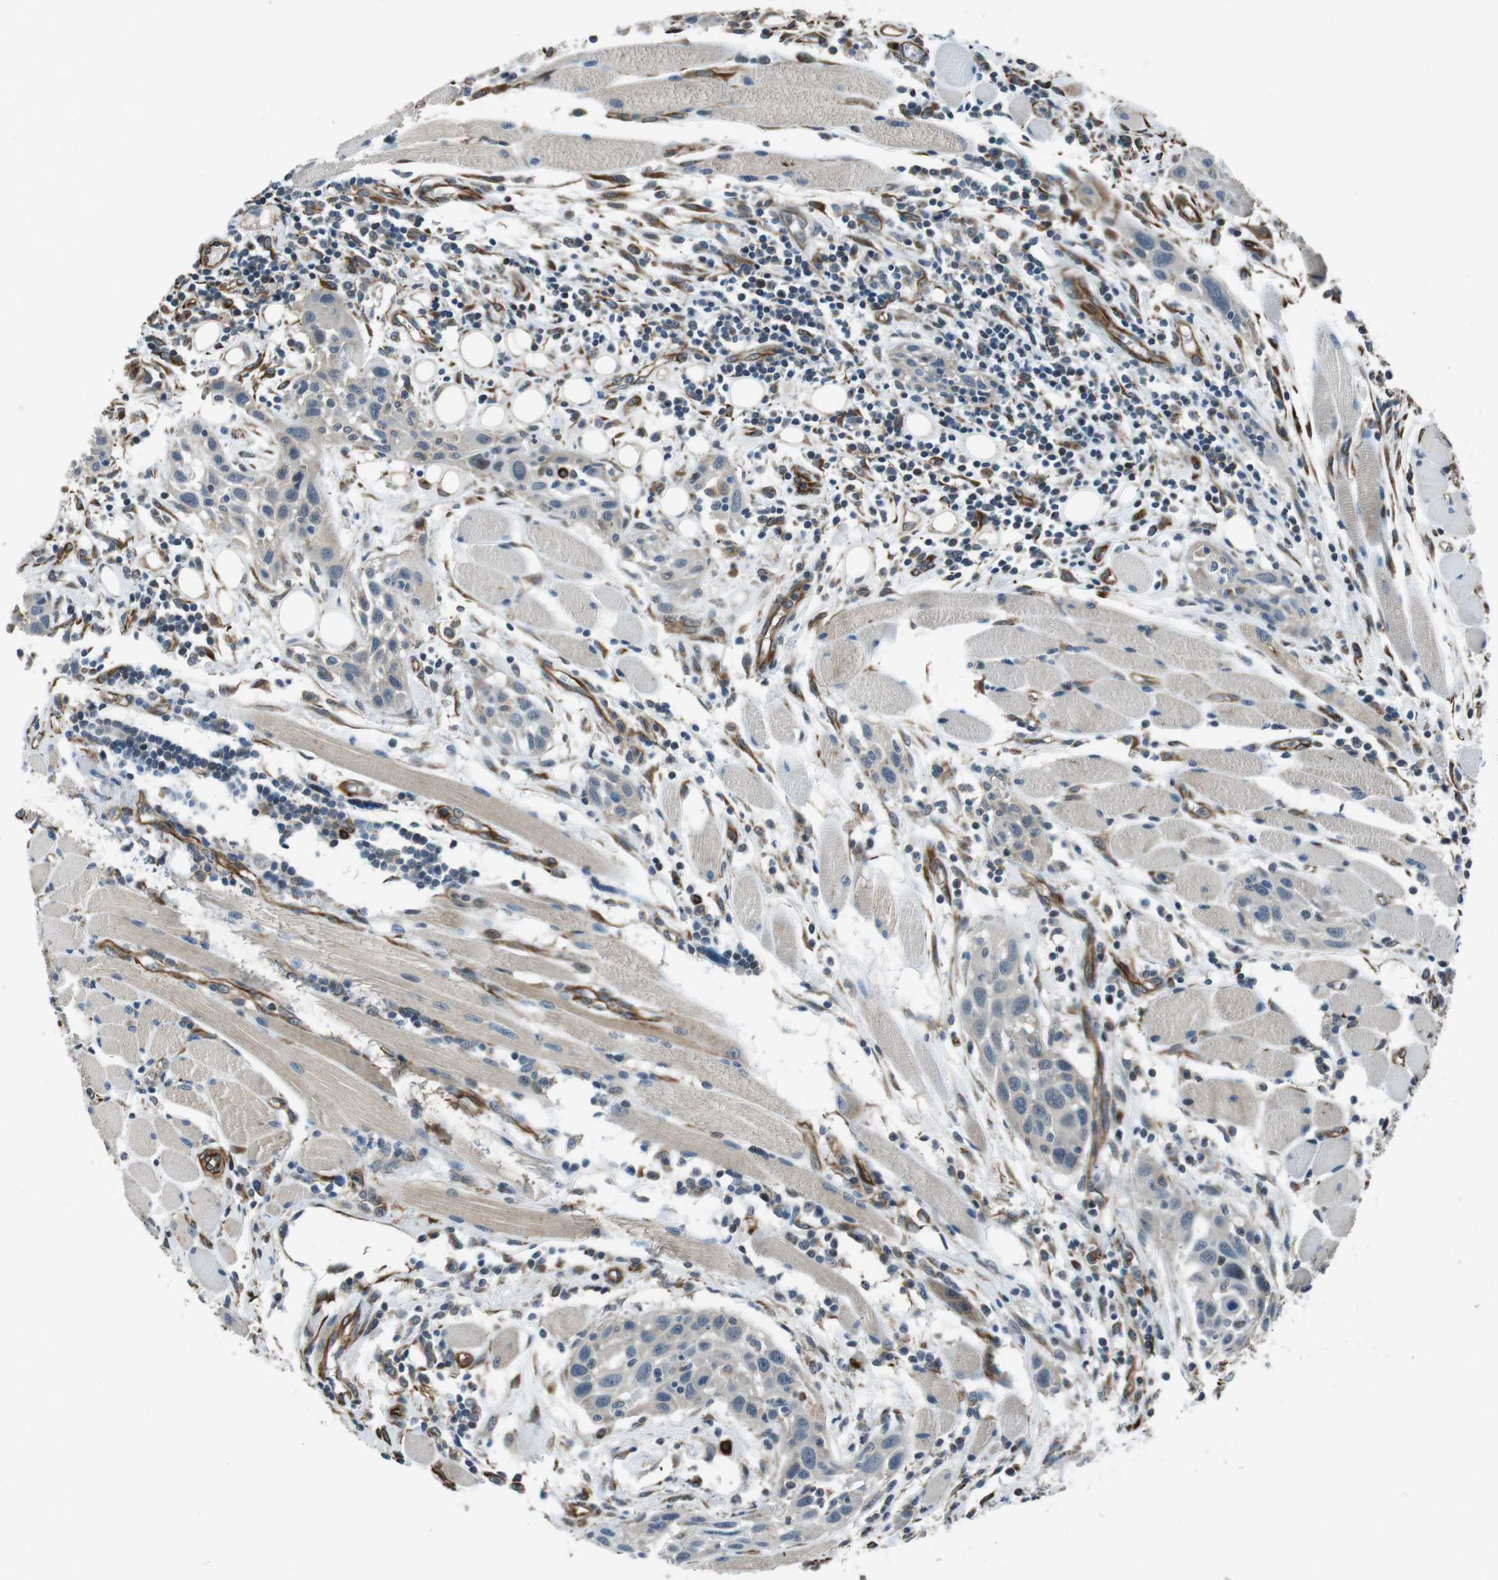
{"staining": {"intensity": "negative", "quantity": "none", "location": "none"}, "tissue": "head and neck cancer", "cell_type": "Tumor cells", "image_type": "cancer", "snomed": [{"axis": "morphology", "description": "Squamous cell carcinoma, NOS"}, {"axis": "topography", "description": "Oral tissue"}, {"axis": "topography", "description": "Head-Neck"}], "caption": "A high-resolution histopathology image shows immunohistochemistry staining of squamous cell carcinoma (head and neck), which exhibits no significant staining in tumor cells.", "gene": "LRRC49", "patient": {"sex": "female", "age": 50}}